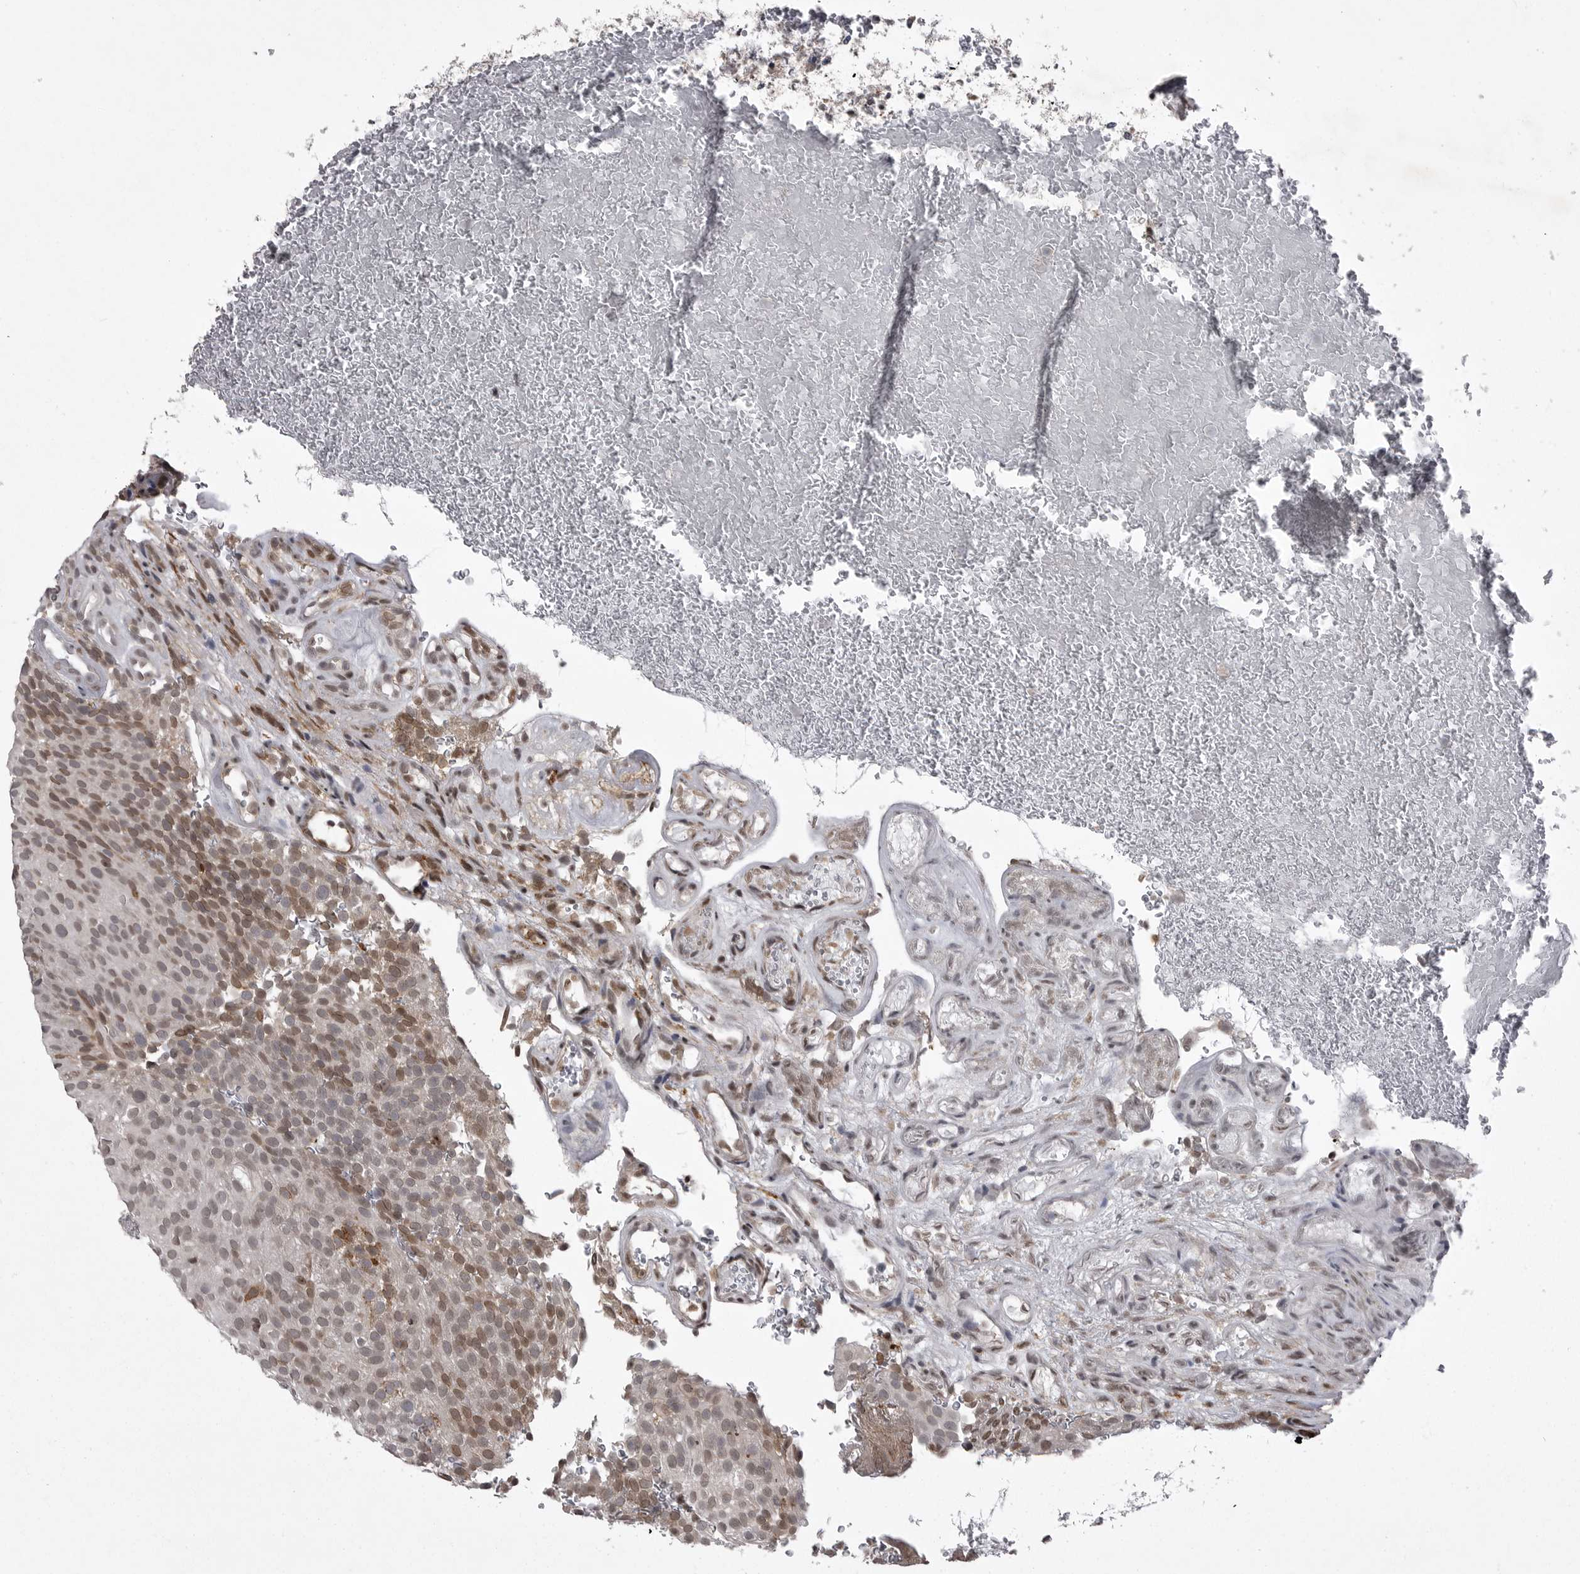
{"staining": {"intensity": "moderate", "quantity": ">75%", "location": "cytoplasmic/membranous,nuclear"}, "tissue": "urothelial cancer", "cell_type": "Tumor cells", "image_type": "cancer", "snomed": [{"axis": "morphology", "description": "Urothelial carcinoma, Low grade"}, {"axis": "topography", "description": "Urinary bladder"}], "caption": "Protein expression analysis of human low-grade urothelial carcinoma reveals moderate cytoplasmic/membranous and nuclear positivity in approximately >75% of tumor cells. Nuclei are stained in blue.", "gene": "ABL1", "patient": {"sex": "male", "age": 78}}